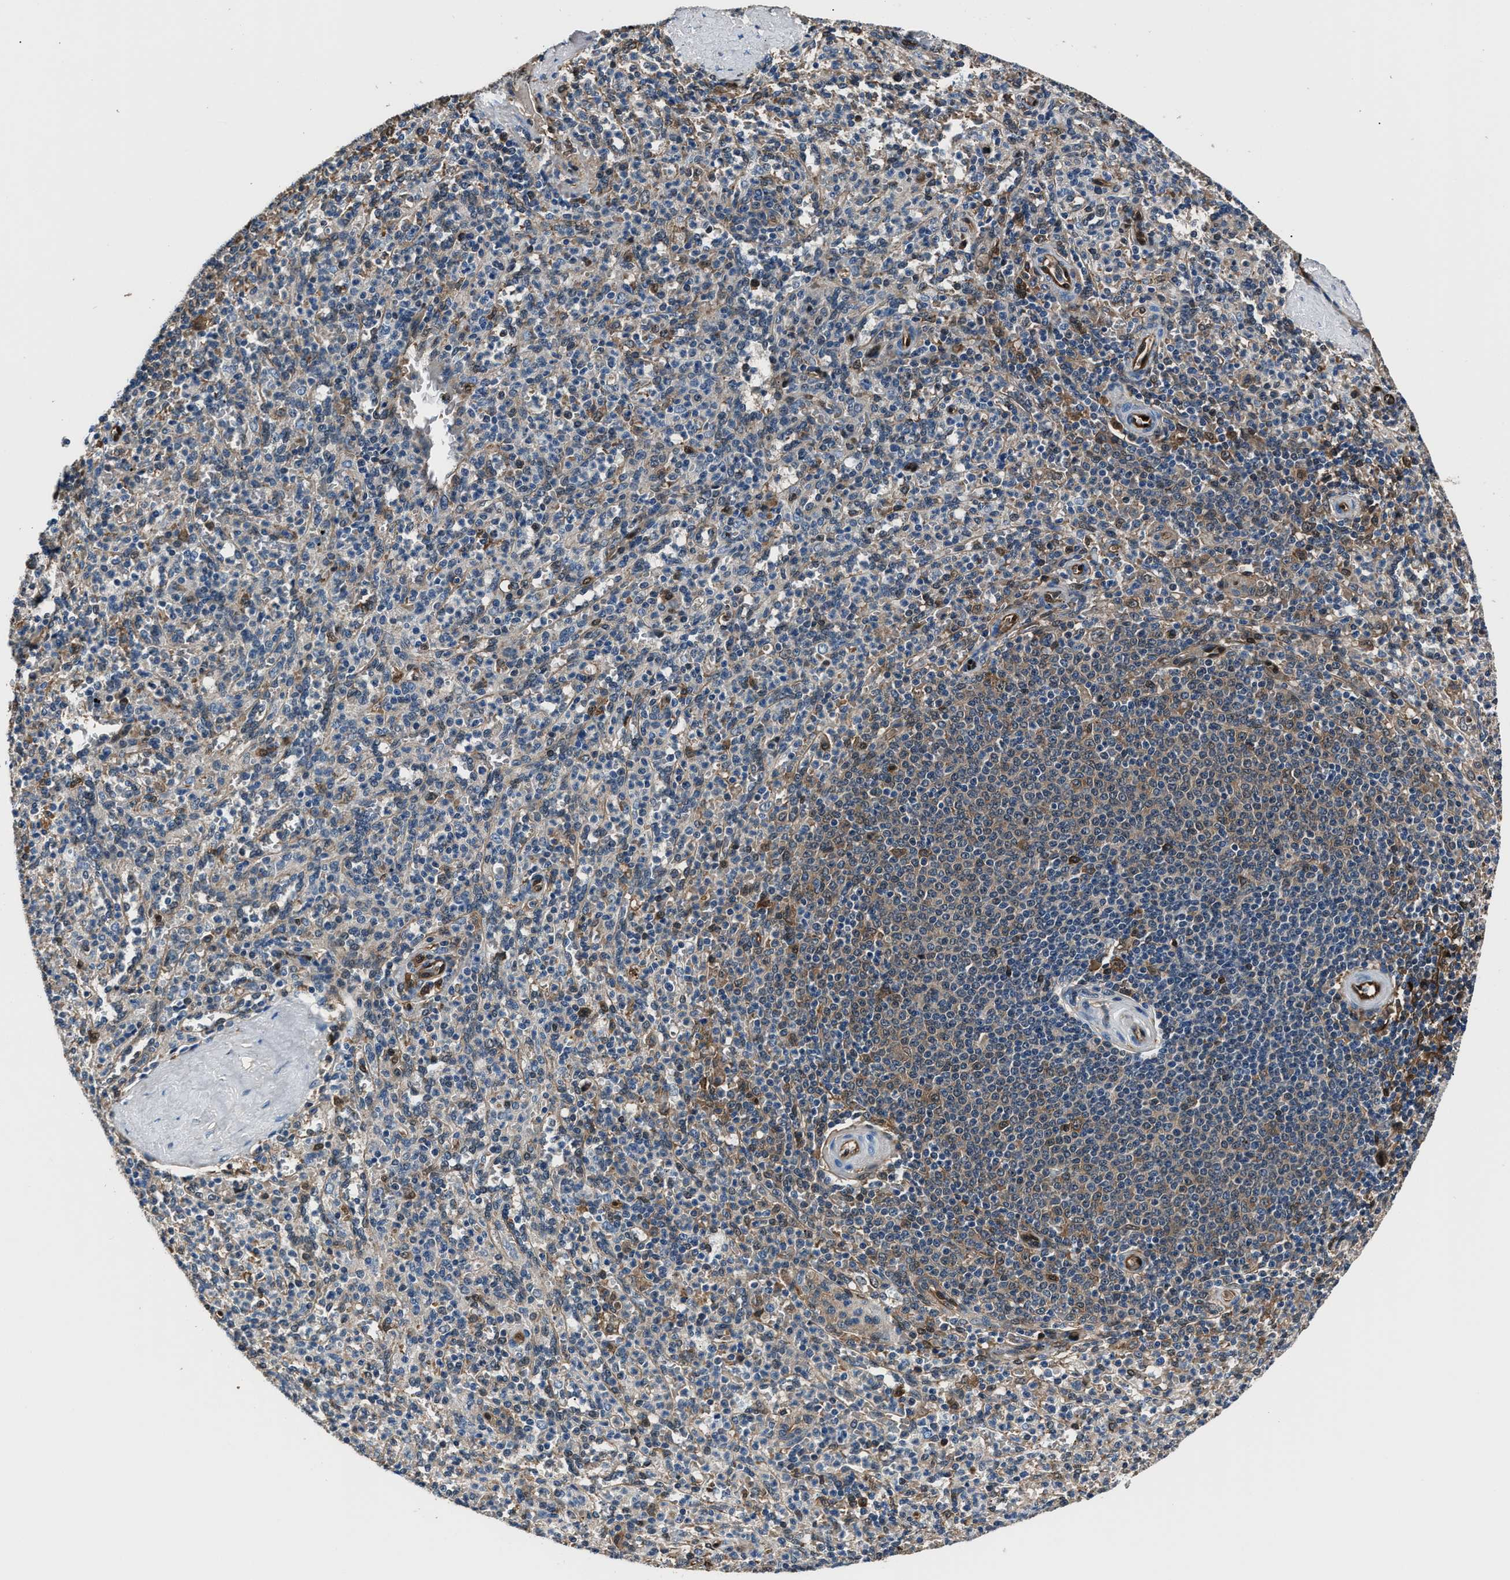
{"staining": {"intensity": "negative", "quantity": "none", "location": "none"}, "tissue": "spleen", "cell_type": "Cells in red pulp", "image_type": "normal", "snomed": [{"axis": "morphology", "description": "Normal tissue, NOS"}, {"axis": "topography", "description": "Spleen"}], "caption": "The micrograph demonstrates no significant staining in cells in red pulp of spleen.", "gene": "PPA1", "patient": {"sex": "male", "age": 36}}